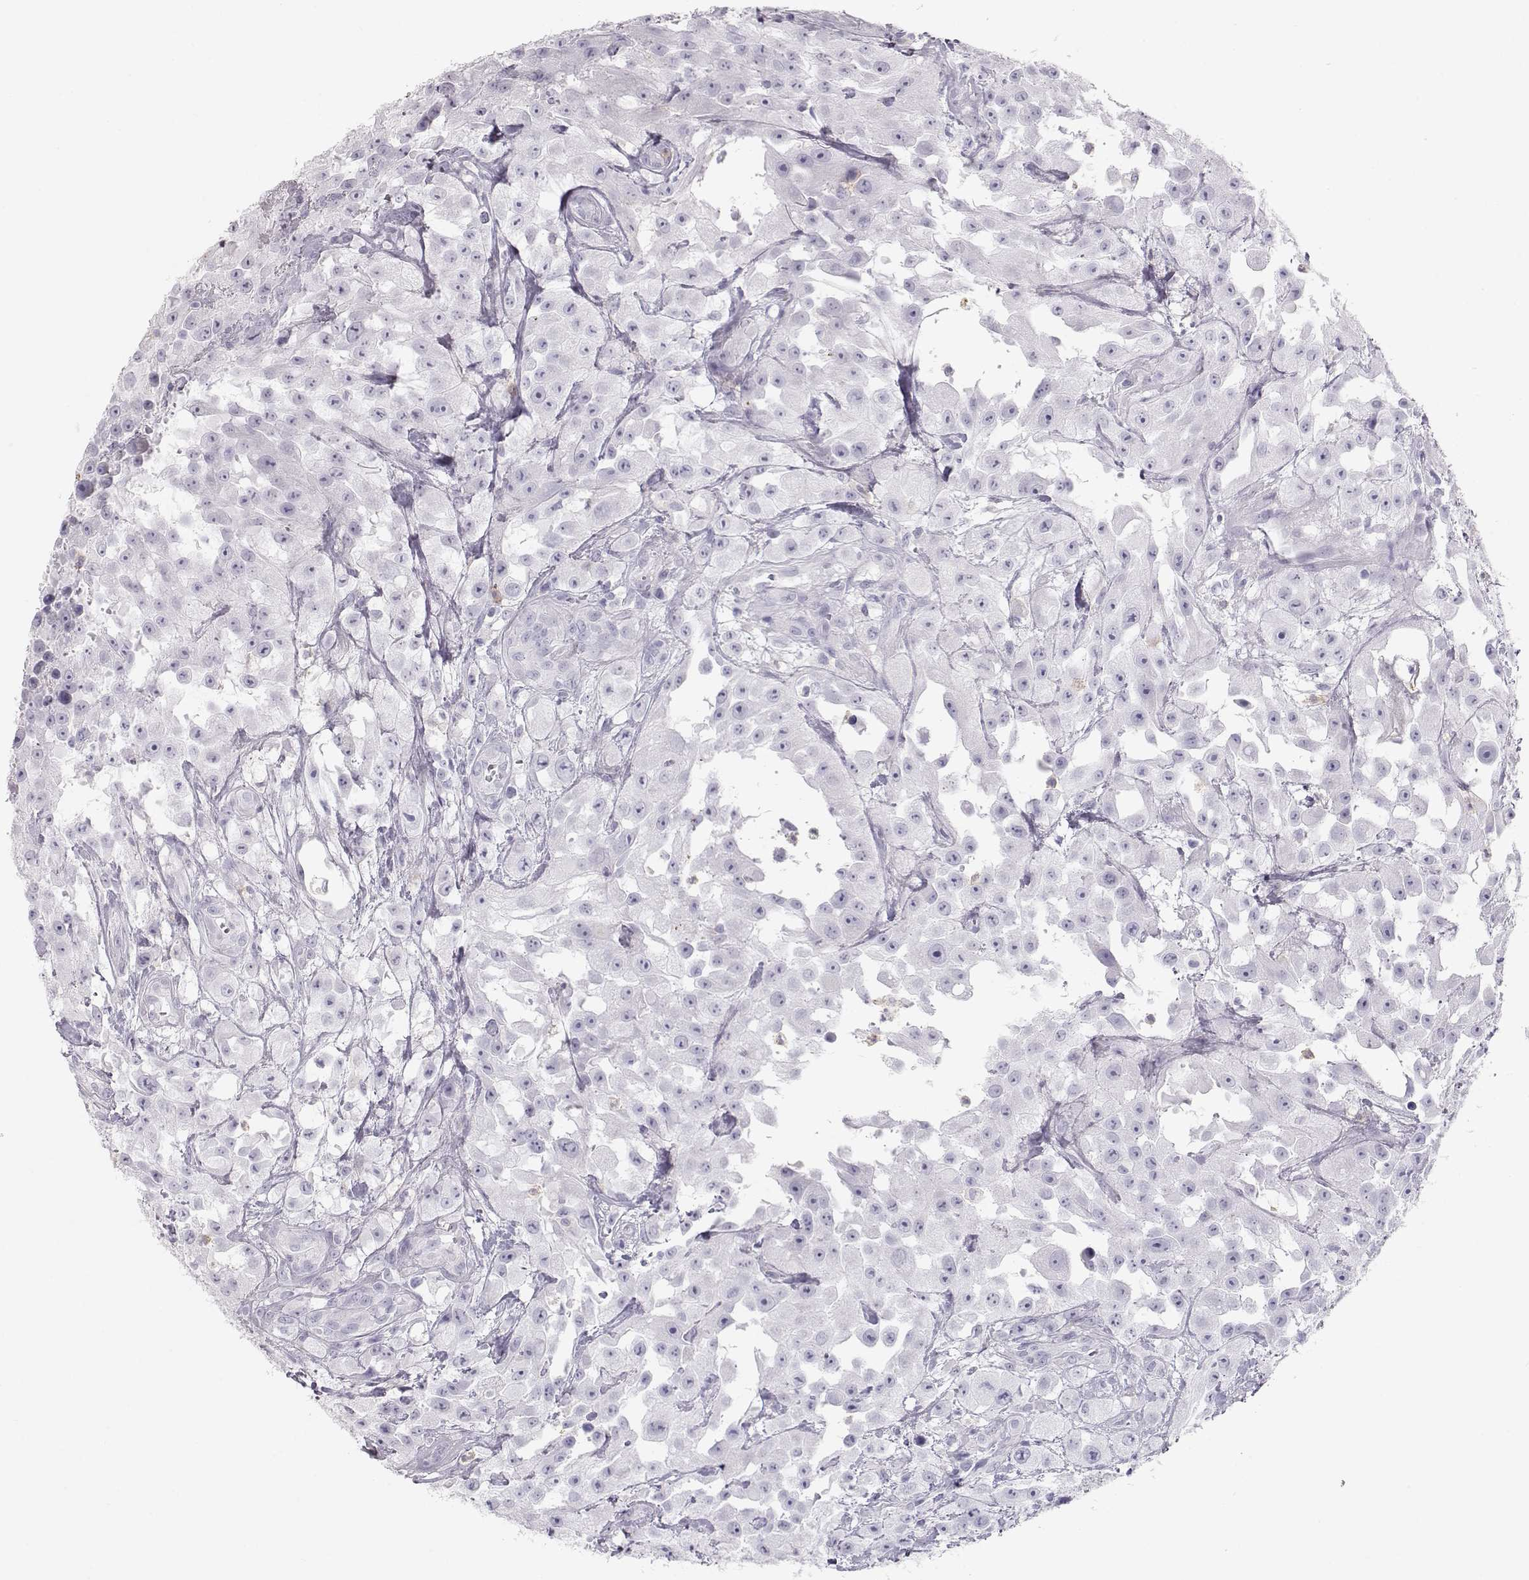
{"staining": {"intensity": "negative", "quantity": "none", "location": "none"}, "tissue": "urothelial cancer", "cell_type": "Tumor cells", "image_type": "cancer", "snomed": [{"axis": "morphology", "description": "Urothelial carcinoma, High grade"}, {"axis": "topography", "description": "Urinary bladder"}], "caption": "Tumor cells show no significant protein positivity in high-grade urothelial carcinoma.", "gene": "MIP", "patient": {"sex": "male", "age": 79}}